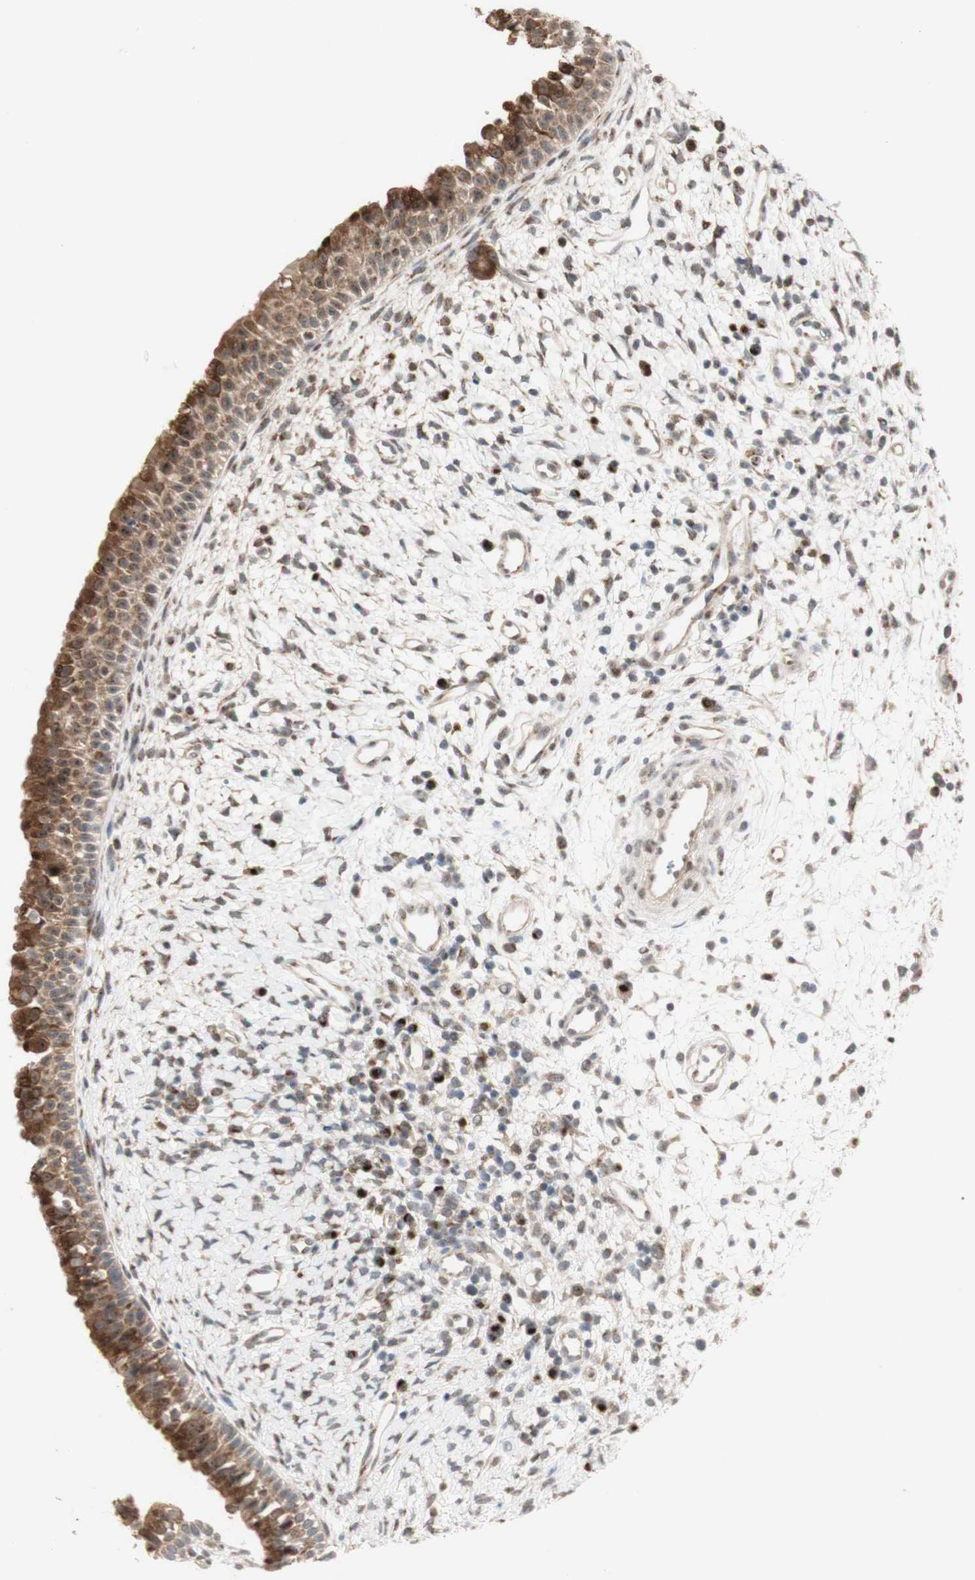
{"staining": {"intensity": "moderate", "quantity": ">75%", "location": "cytoplasmic/membranous"}, "tissue": "nasopharynx", "cell_type": "Respiratory epithelial cells", "image_type": "normal", "snomed": [{"axis": "morphology", "description": "Normal tissue, NOS"}, {"axis": "topography", "description": "Nasopharynx"}], "caption": "A high-resolution histopathology image shows immunohistochemistry staining of normal nasopharynx, which exhibits moderate cytoplasmic/membranous staining in about >75% of respiratory epithelial cells.", "gene": "CYLD", "patient": {"sex": "male", "age": 22}}